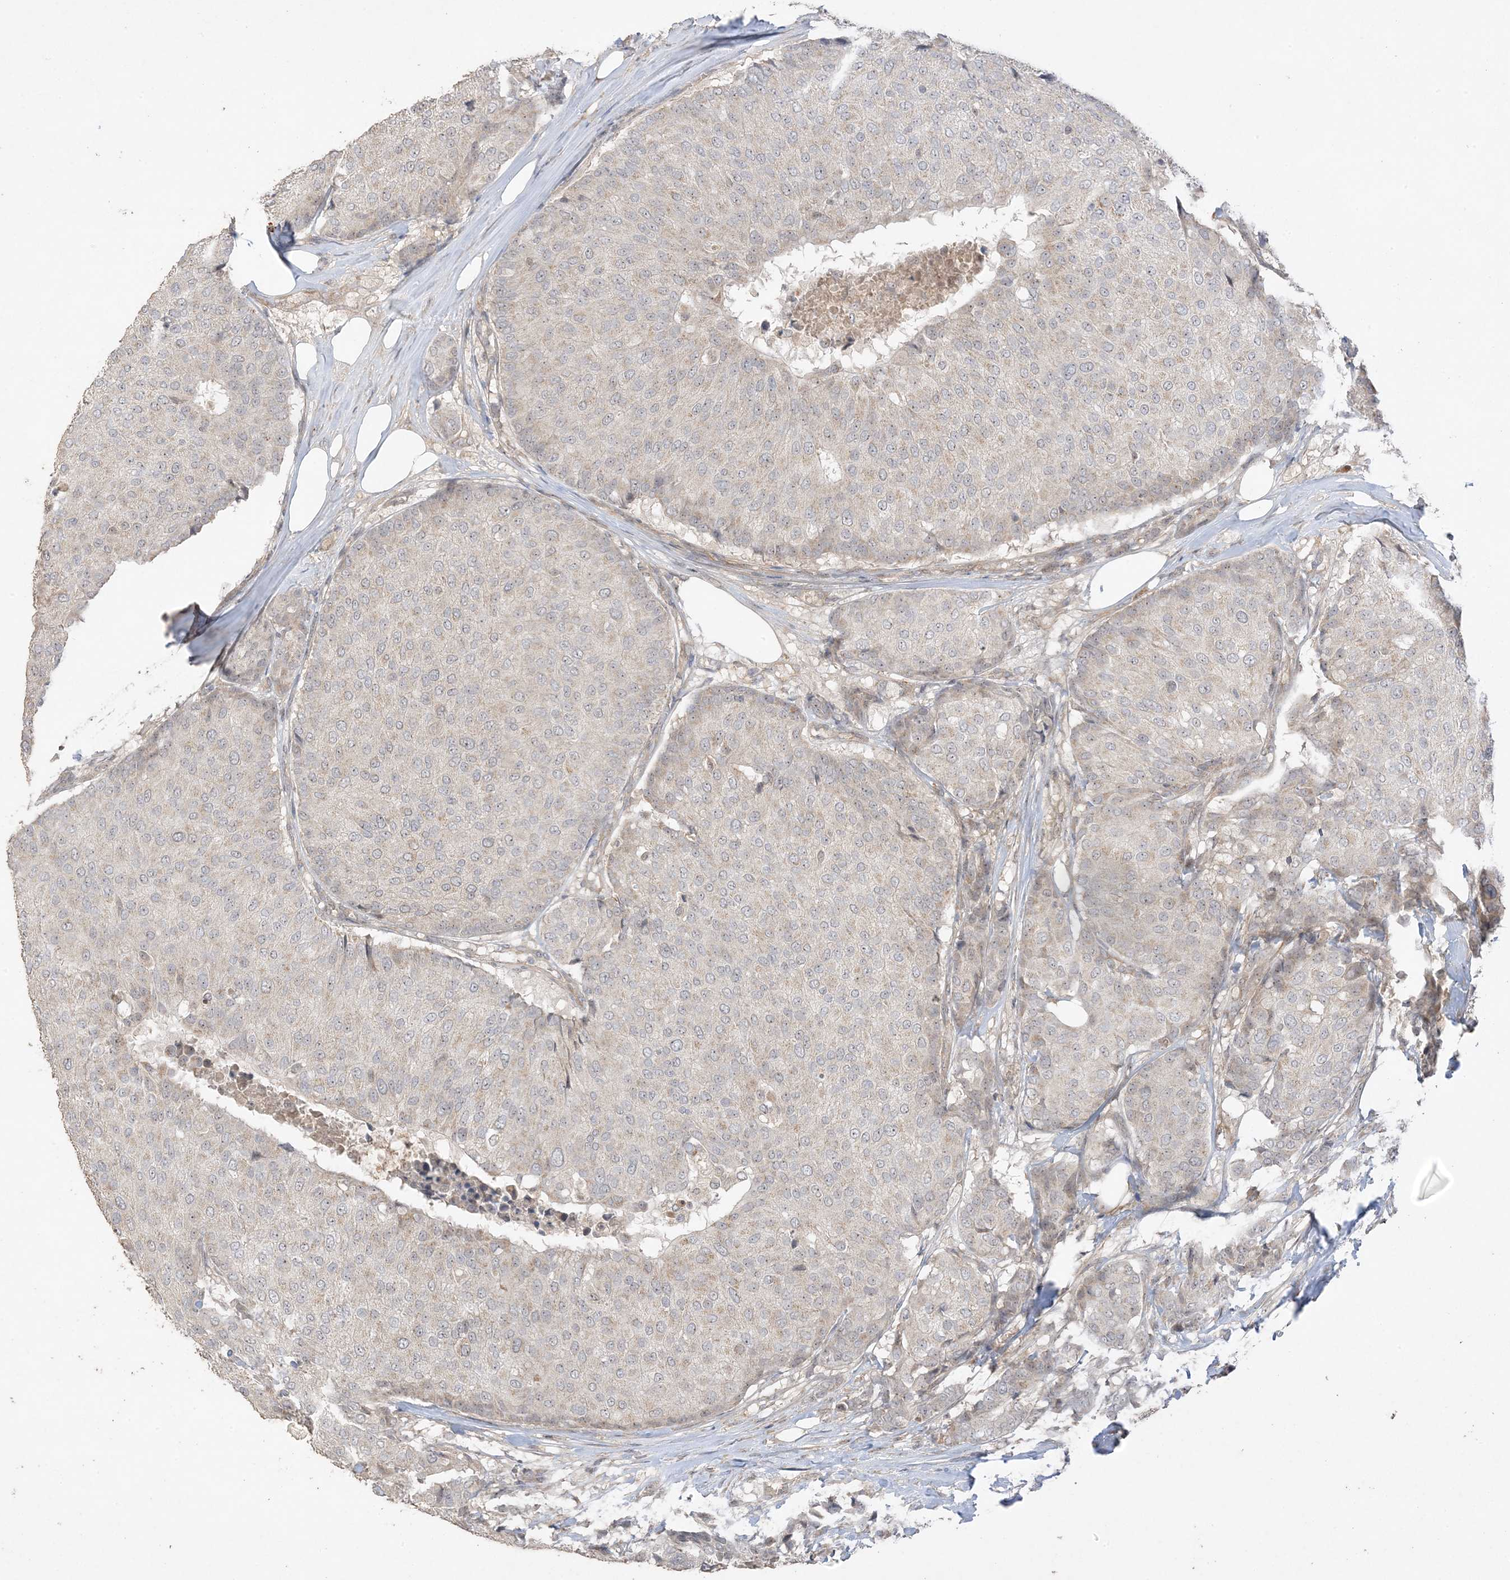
{"staining": {"intensity": "weak", "quantity": "<25%", "location": "nuclear"}, "tissue": "breast cancer", "cell_type": "Tumor cells", "image_type": "cancer", "snomed": [{"axis": "morphology", "description": "Duct carcinoma"}, {"axis": "topography", "description": "Breast"}], "caption": "High magnification brightfield microscopy of breast cancer (invasive ductal carcinoma) stained with DAB (3,3'-diaminobenzidine) (brown) and counterstained with hematoxylin (blue): tumor cells show no significant staining.", "gene": "DDX18", "patient": {"sex": "female", "age": 75}}